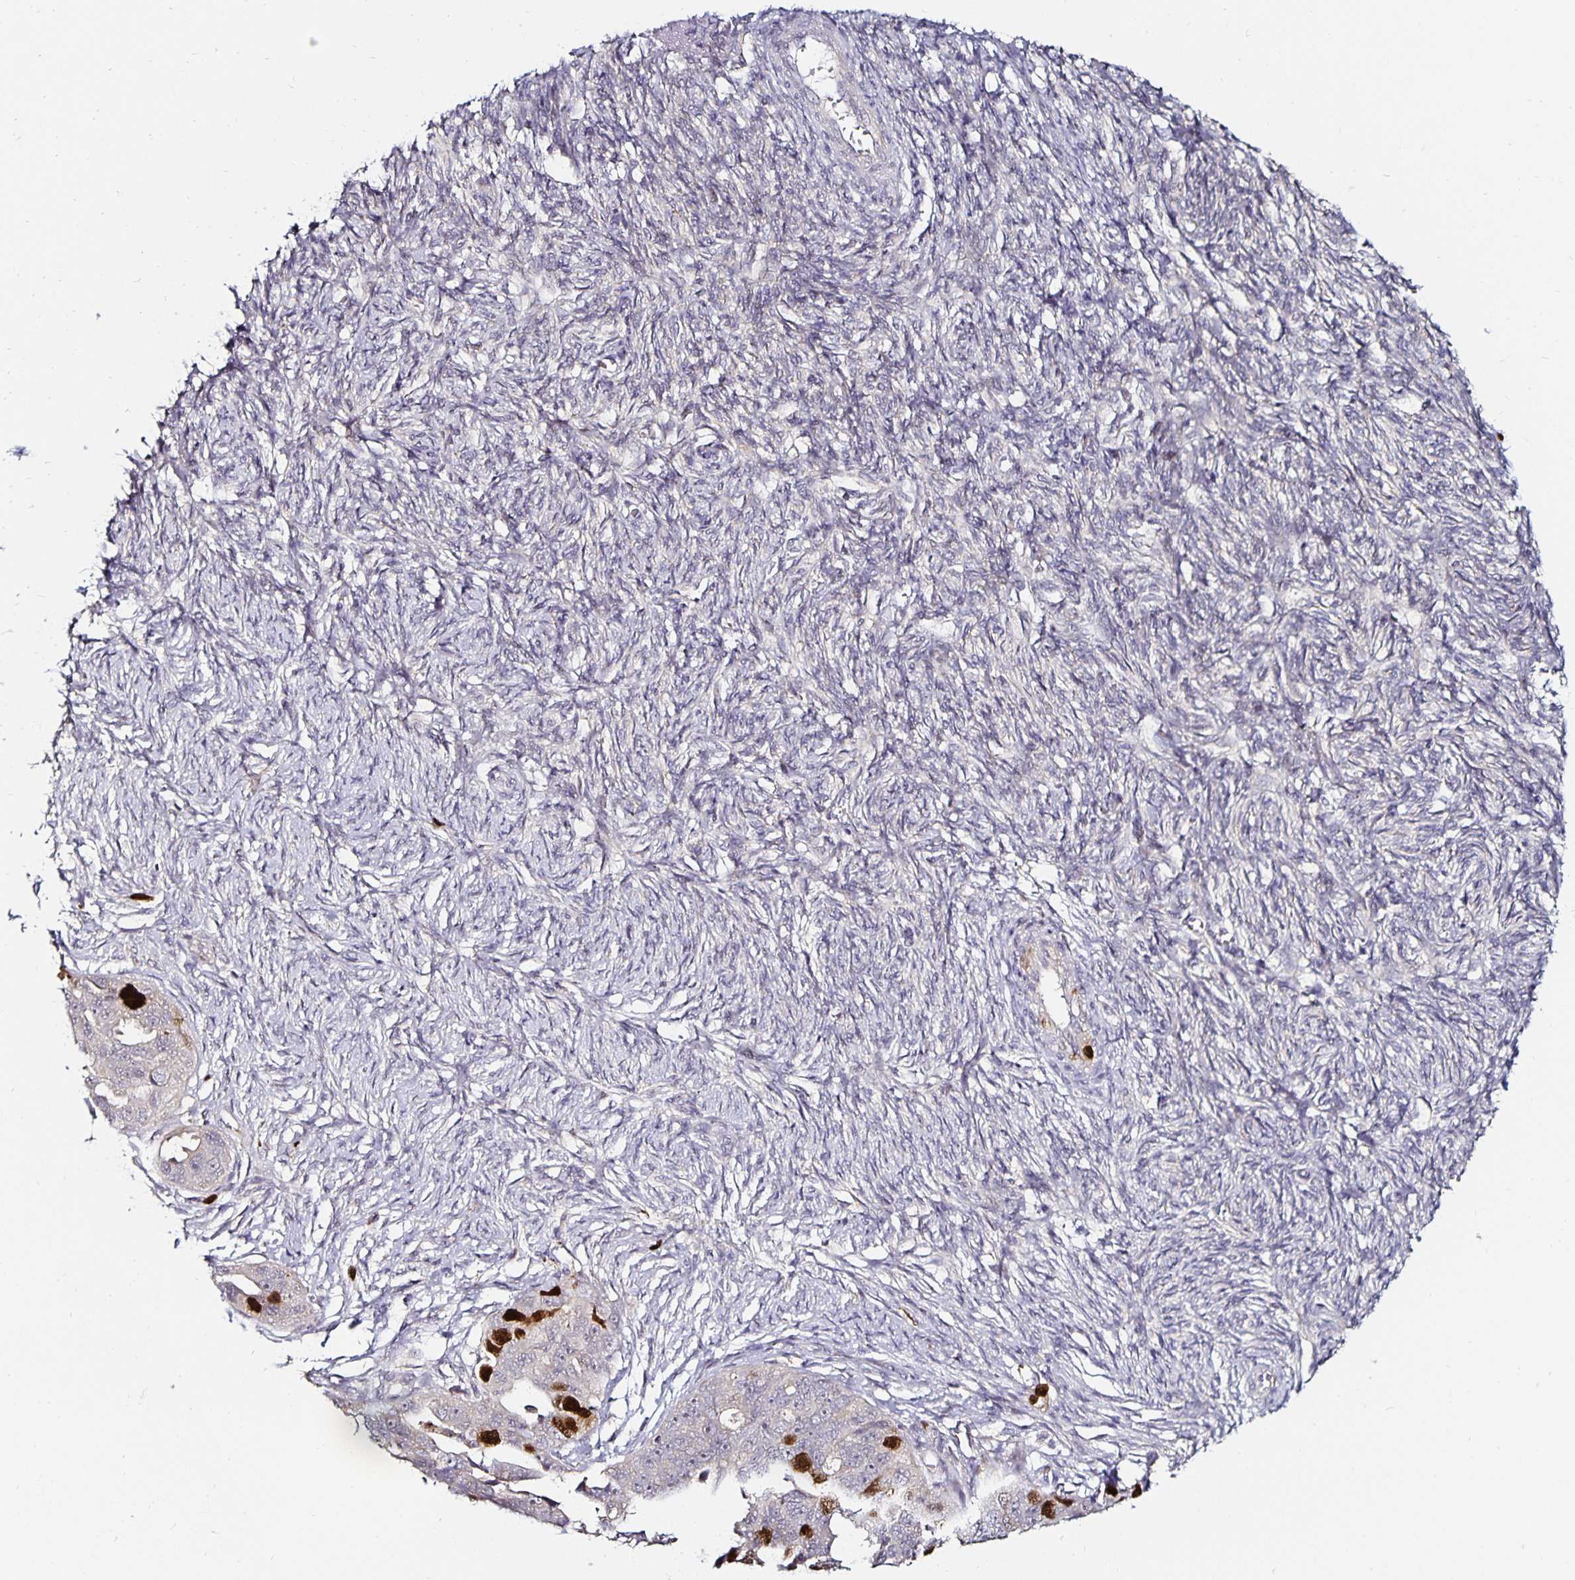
{"staining": {"intensity": "strong", "quantity": "<25%", "location": "nuclear"}, "tissue": "ovarian cancer", "cell_type": "Tumor cells", "image_type": "cancer", "snomed": [{"axis": "morphology", "description": "Carcinoma, endometroid"}, {"axis": "topography", "description": "Ovary"}], "caption": "Strong nuclear staining for a protein is appreciated in about <25% of tumor cells of ovarian endometroid carcinoma using immunohistochemistry (IHC).", "gene": "ANLN", "patient": {"sex": "female", "age": 70}}